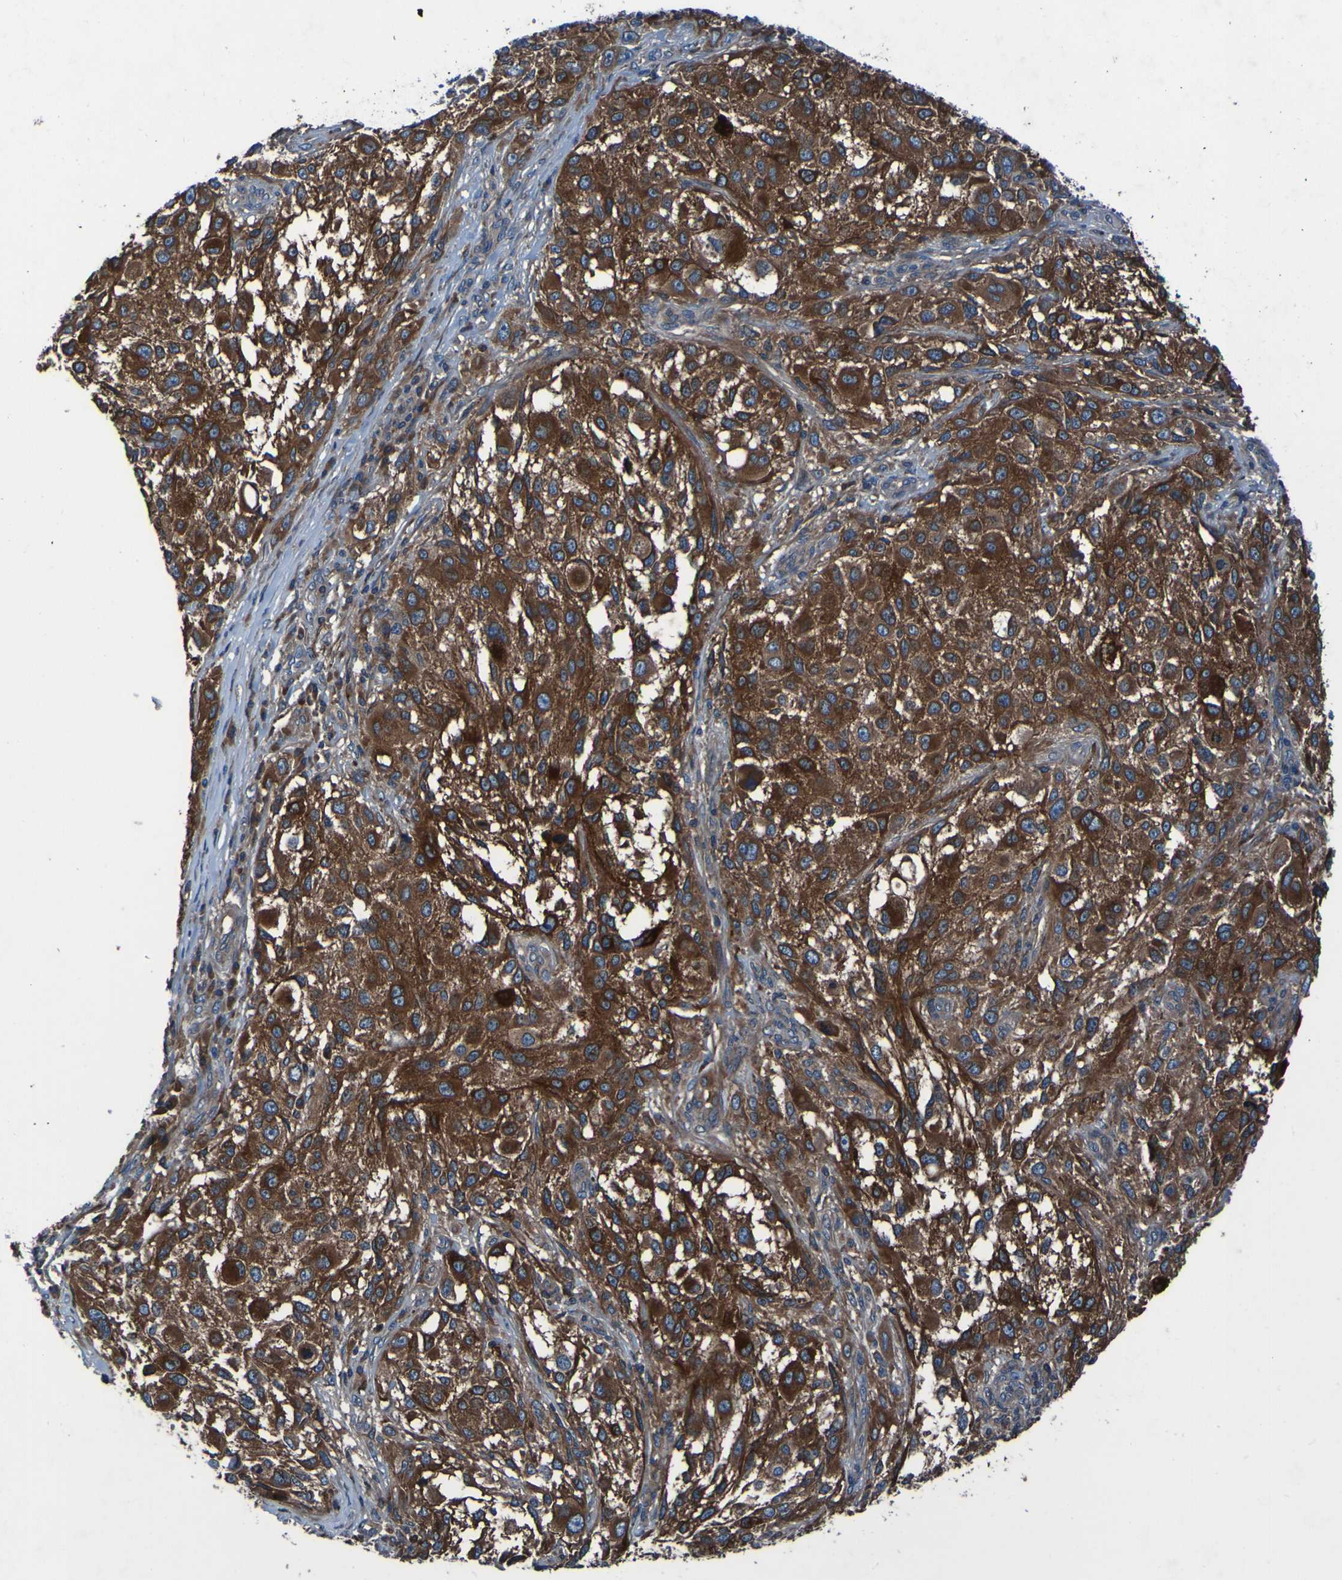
{"staining": {"intensity": "strong", "quantity": ">75%", "location": "cytoplasmic/membranous"}, "tissue": "melanoma", "cell_type": "Tumor cells", "image_type": "cancer", "snomed": [{"axis": "morphology", "description": "Necrosis, NOS"}, {"axis": "morphology", "description": "Malignant melanoma, NOS"}, {"axis": "topography", "description": "Skin"}], "caption": "The immunohistochemical stain highlights strong cytoplasmic/membranous positivity in tumor cells of melanoma tissue.", "gene": "RAB5B", "patient": {"sex": "female", "age": 87}}